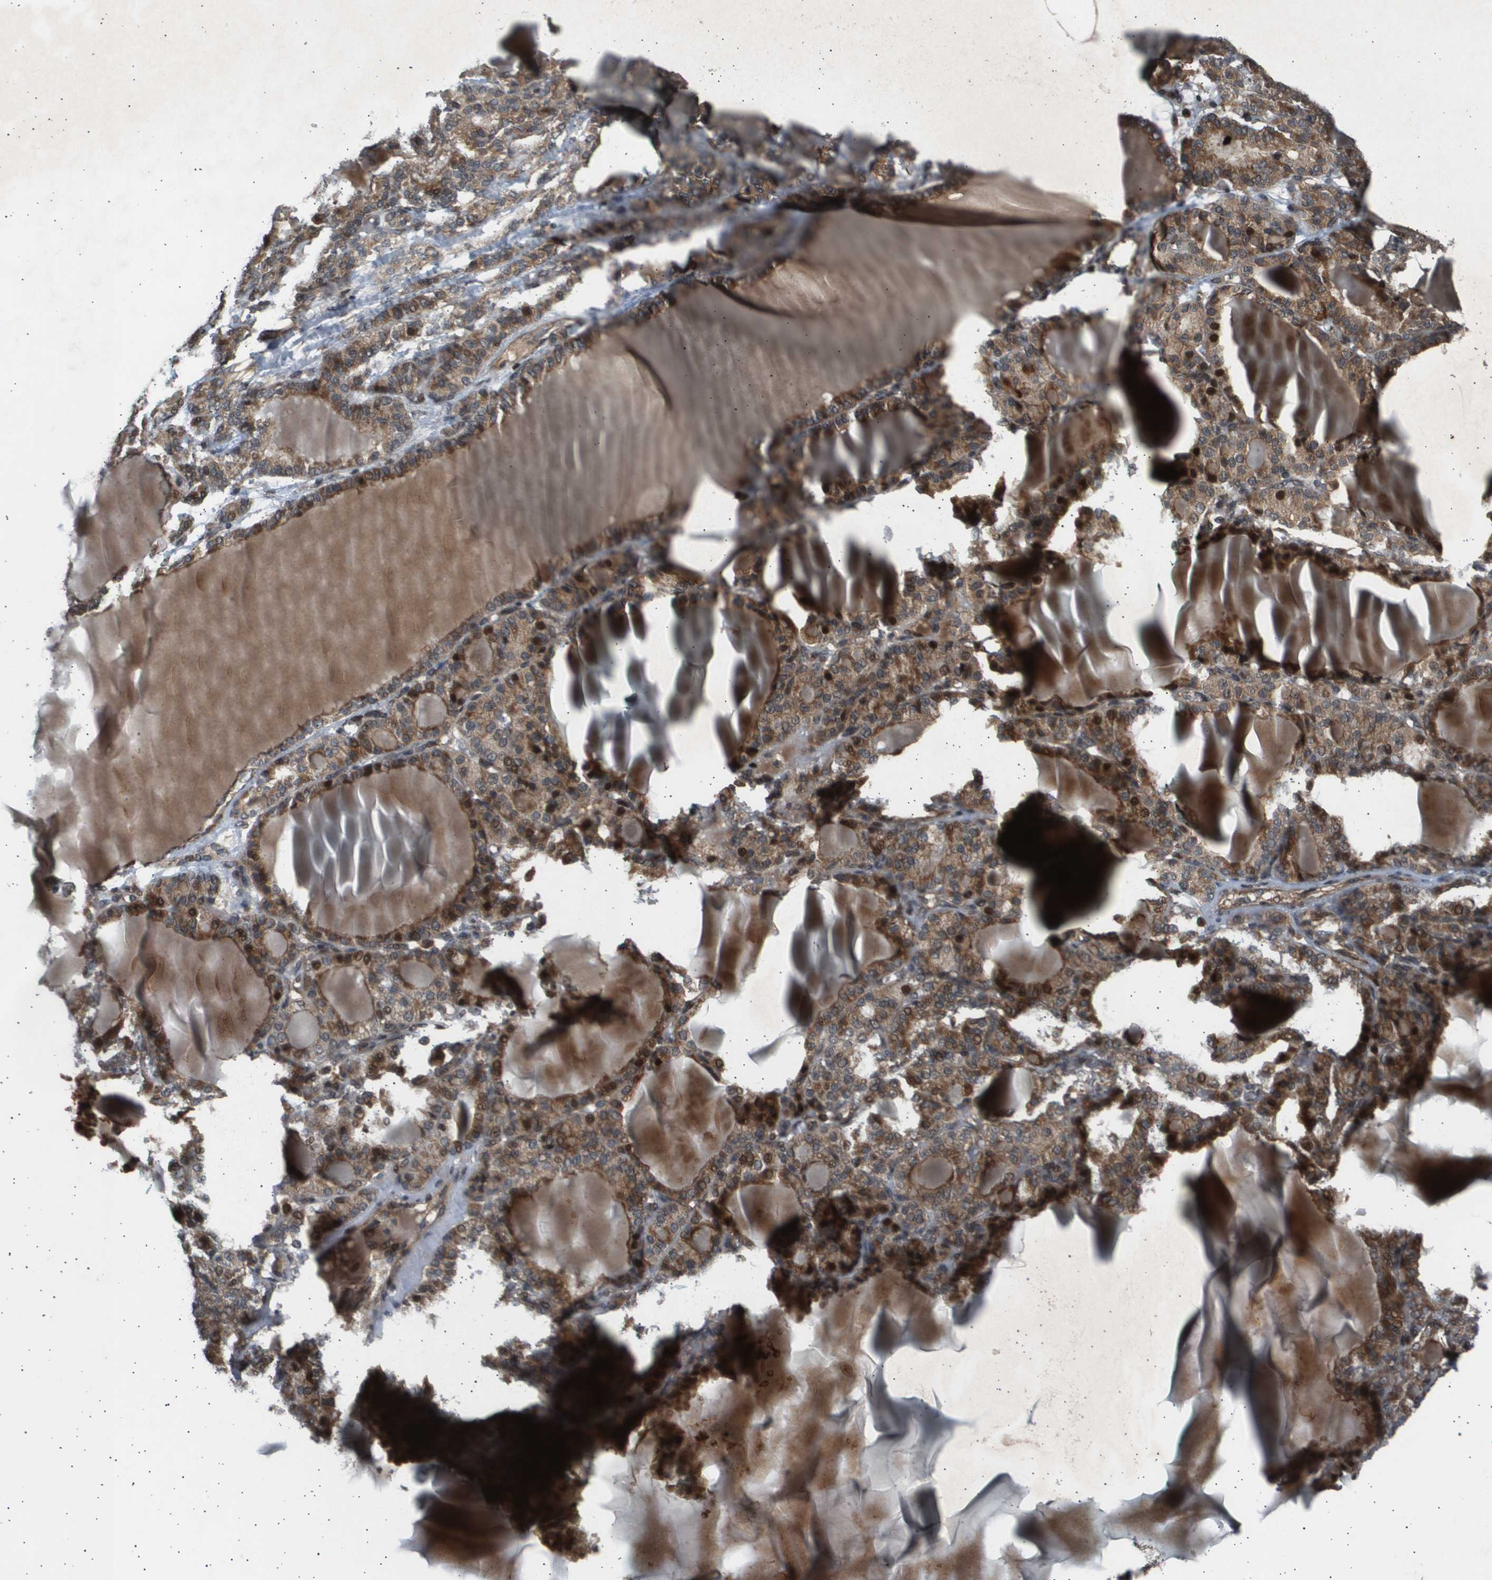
{"staining": {"intensity": "moderate", "quantity": ">75%", "location": "cytoplasmic/membranous"}, "tissue": "thyroid gland", "cell_type": "Glandular cells", "image_type": "normal", "snomed": [{"axis": "morphology", "description": "Normal tissue, NOS"}, {"axis": "topography", "description": "Thyroid gland"}], "caption": "Brown immunohistochemical staining in unremarkable thyroid gland displays moderate cytoplasmic/membranous staining in about >75% of glandular cells. (Brightfield microscopy of DAB IHC at high magnification).", "gene": "TNRC6A", "patient": {"sex": "female", "age": 28}}